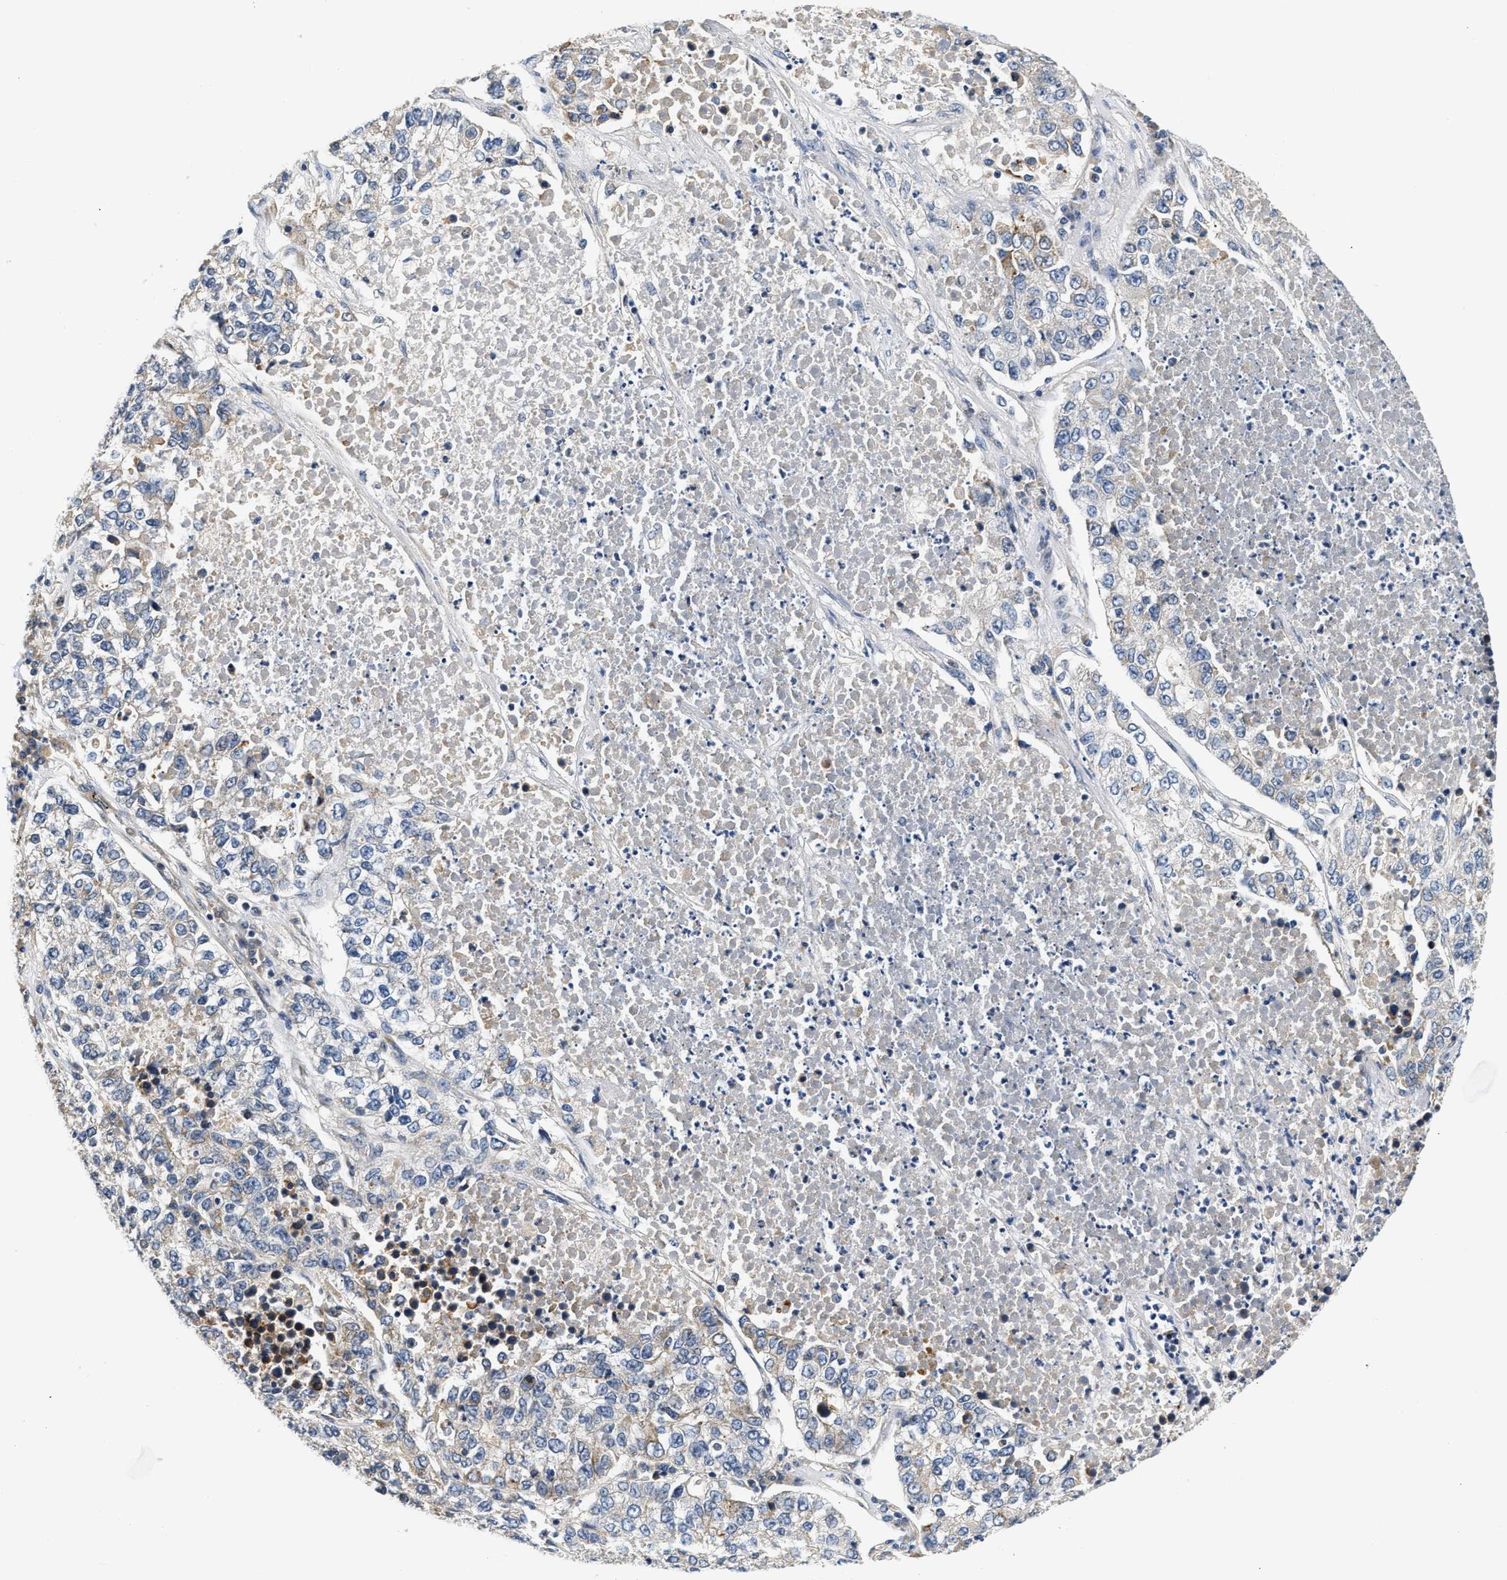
{"staining": {"intensity": "negative", "quantity": "none", "location": "none"}, "tissue": "lung cancer", "cell_type": "Tumor cells", "image_type": "cancer", "snomed": [{"axis": "morphology", "description": "Adenocarcinoma, NOS"}, {"axis": "topography", "description": "Lung"}], "caption": "Histopathology image shows no protein positivity in tumor cells of lung cancer (adenocarcinoma) tissue. (DAB immunohistochemistry visualized using brightfield microscopy, high magnification).", "gene": "TNIP2", "patient": {"sex": "male", "age": 49}}